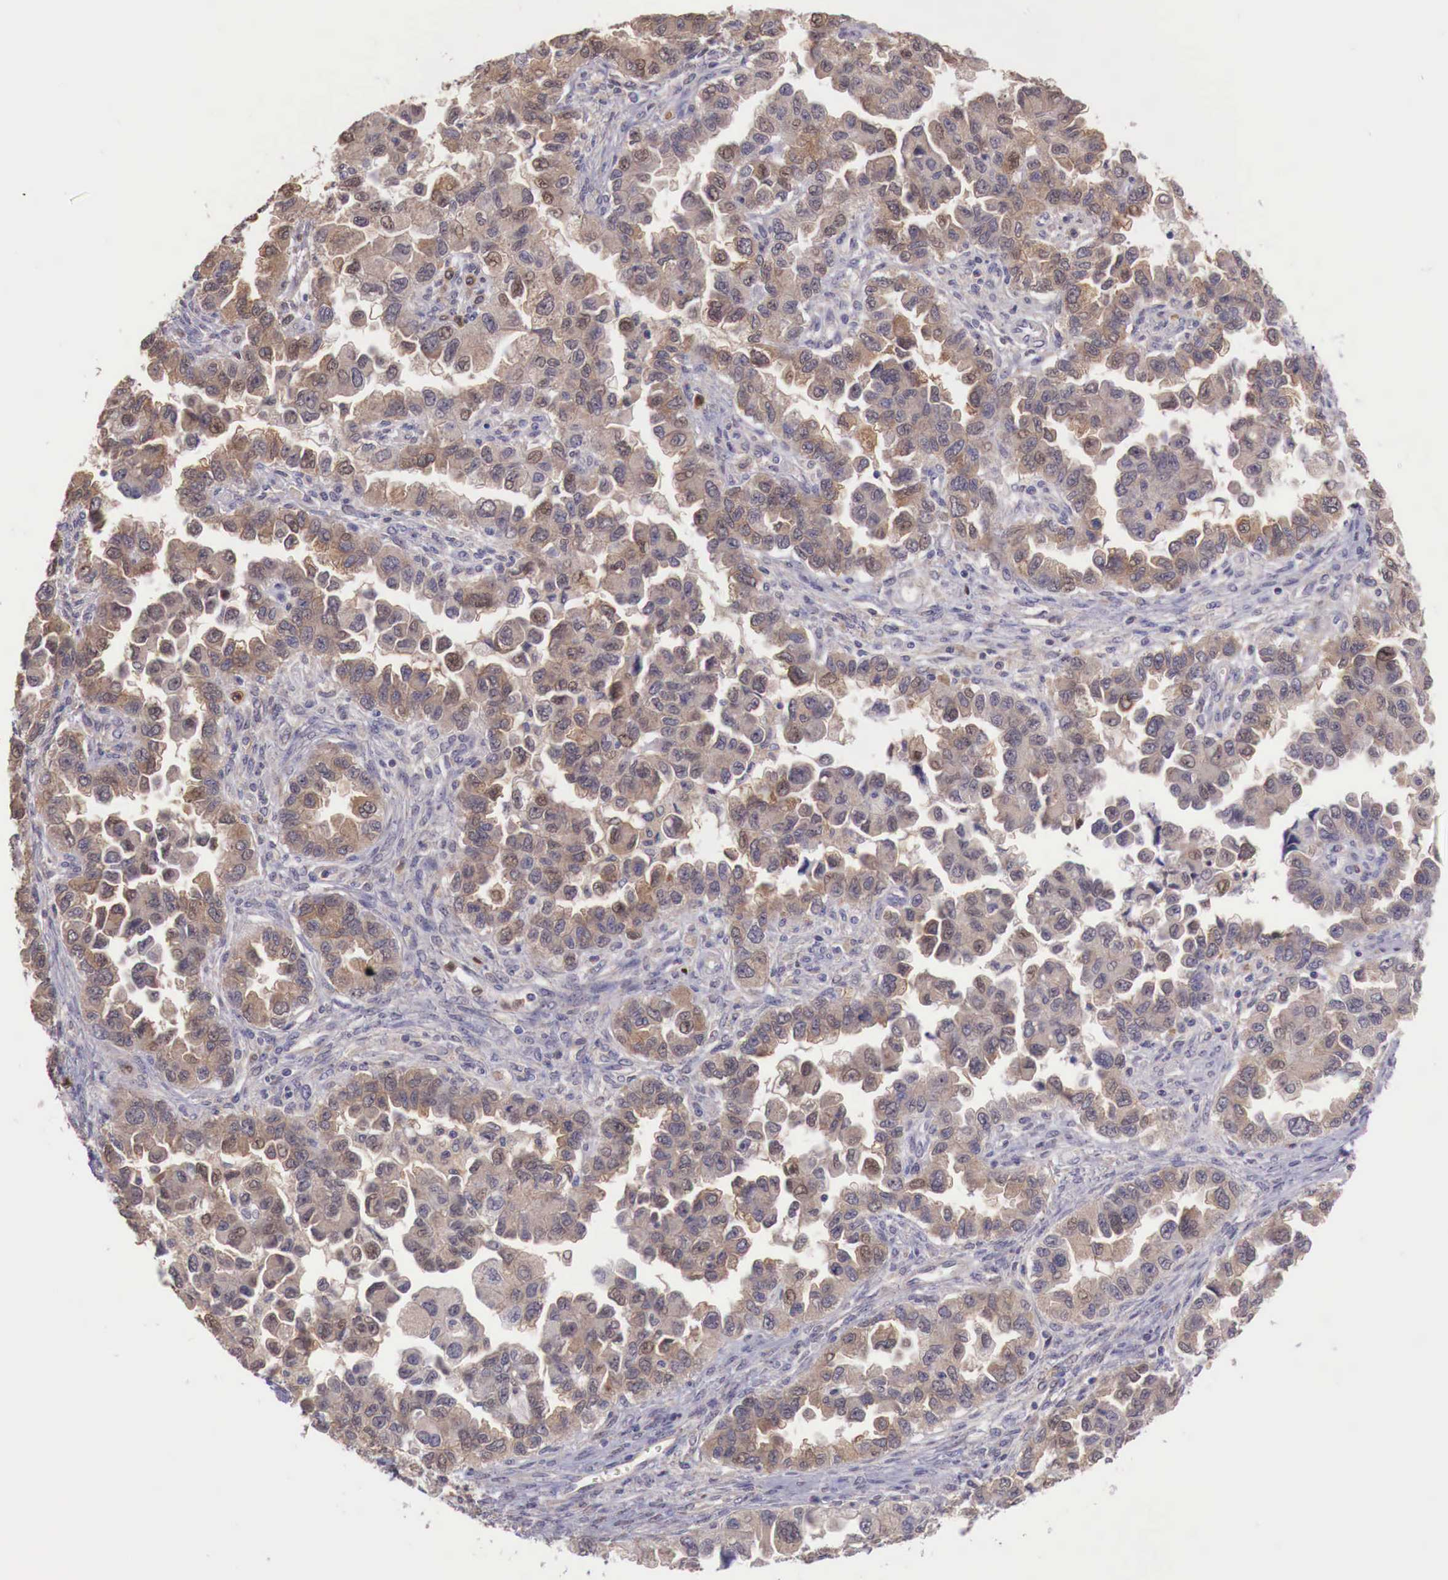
{"staining": {"intensity": "weak", "quantity": ">75%", "location": "cytoplasmic/membranous"}, "tissue": "ovarian cancer", "cell_type": "Tumor cells", "image_type": "cancer", "snomed": [{"axis": "morphology", "description": "Cystadenocarcinoma, serous, NOS"}, {"axis": "topography", "description": "Ovary"}], "caption": "Weak cytoplasmic/membranous positivity is seen in about >75% of tumor cells in ovarian serous cystadenocarcinoma.", "gene": "GAB2", "patient": {"sex": "female", "age": 84}}